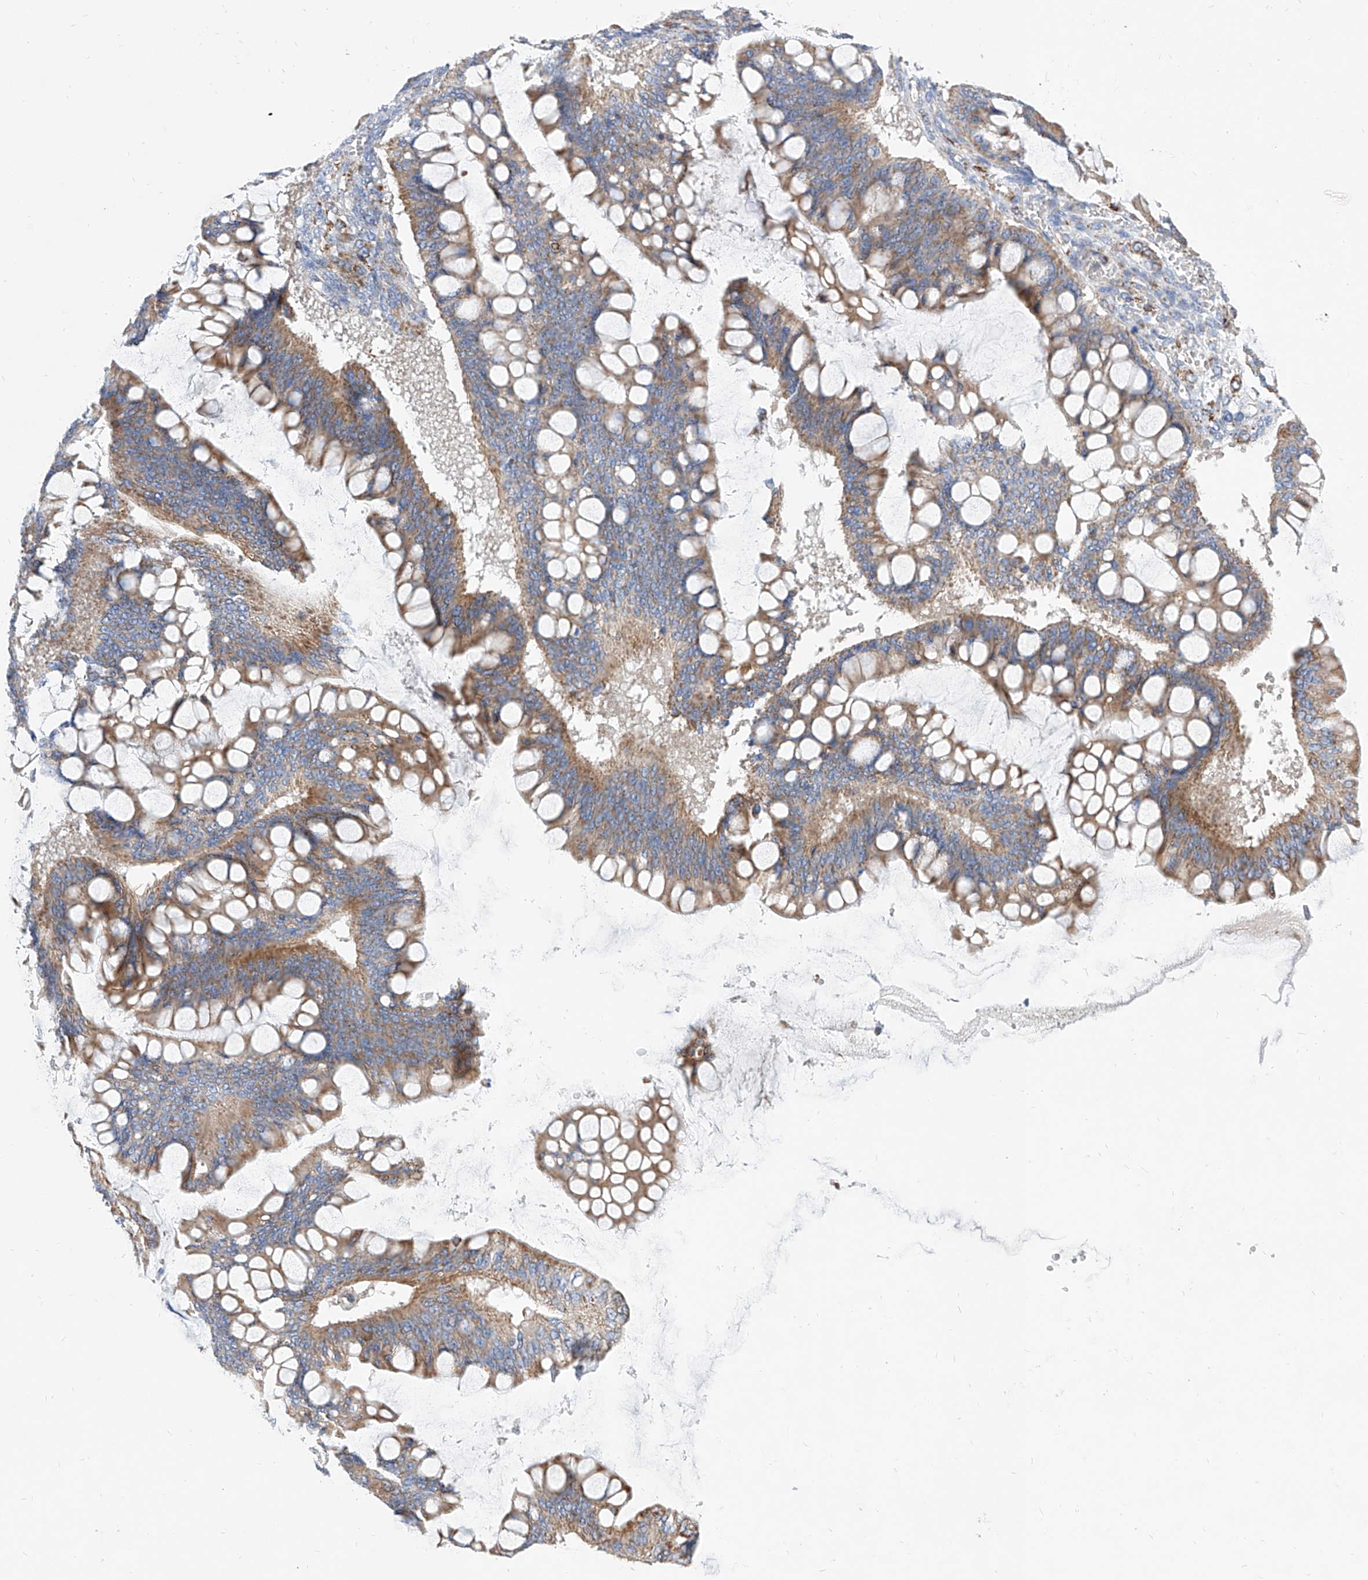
{"staining": {"intensity": "moderate", "quantity": ">75%", "location": "cytoplasmic/membranous"}, "tissue": "ovarian cancer", "cell_type": "Tumor cells", "image_type": "cancer", "snomed": [{"axis": "morphology", "description": "Cystadenocarcinoma, mucinous, NOS"}, {"axis": "topography", "description": "Ovary"}], "caption": "IHC of mucinous cystadenocarcinoma (ovarian) displays medium levels of moderate cytoplasmic/membranous positivity in approximately >75% of tumor cells.", "gene": "CPNE5", "patient": {"sex": "female", "age": 73}}